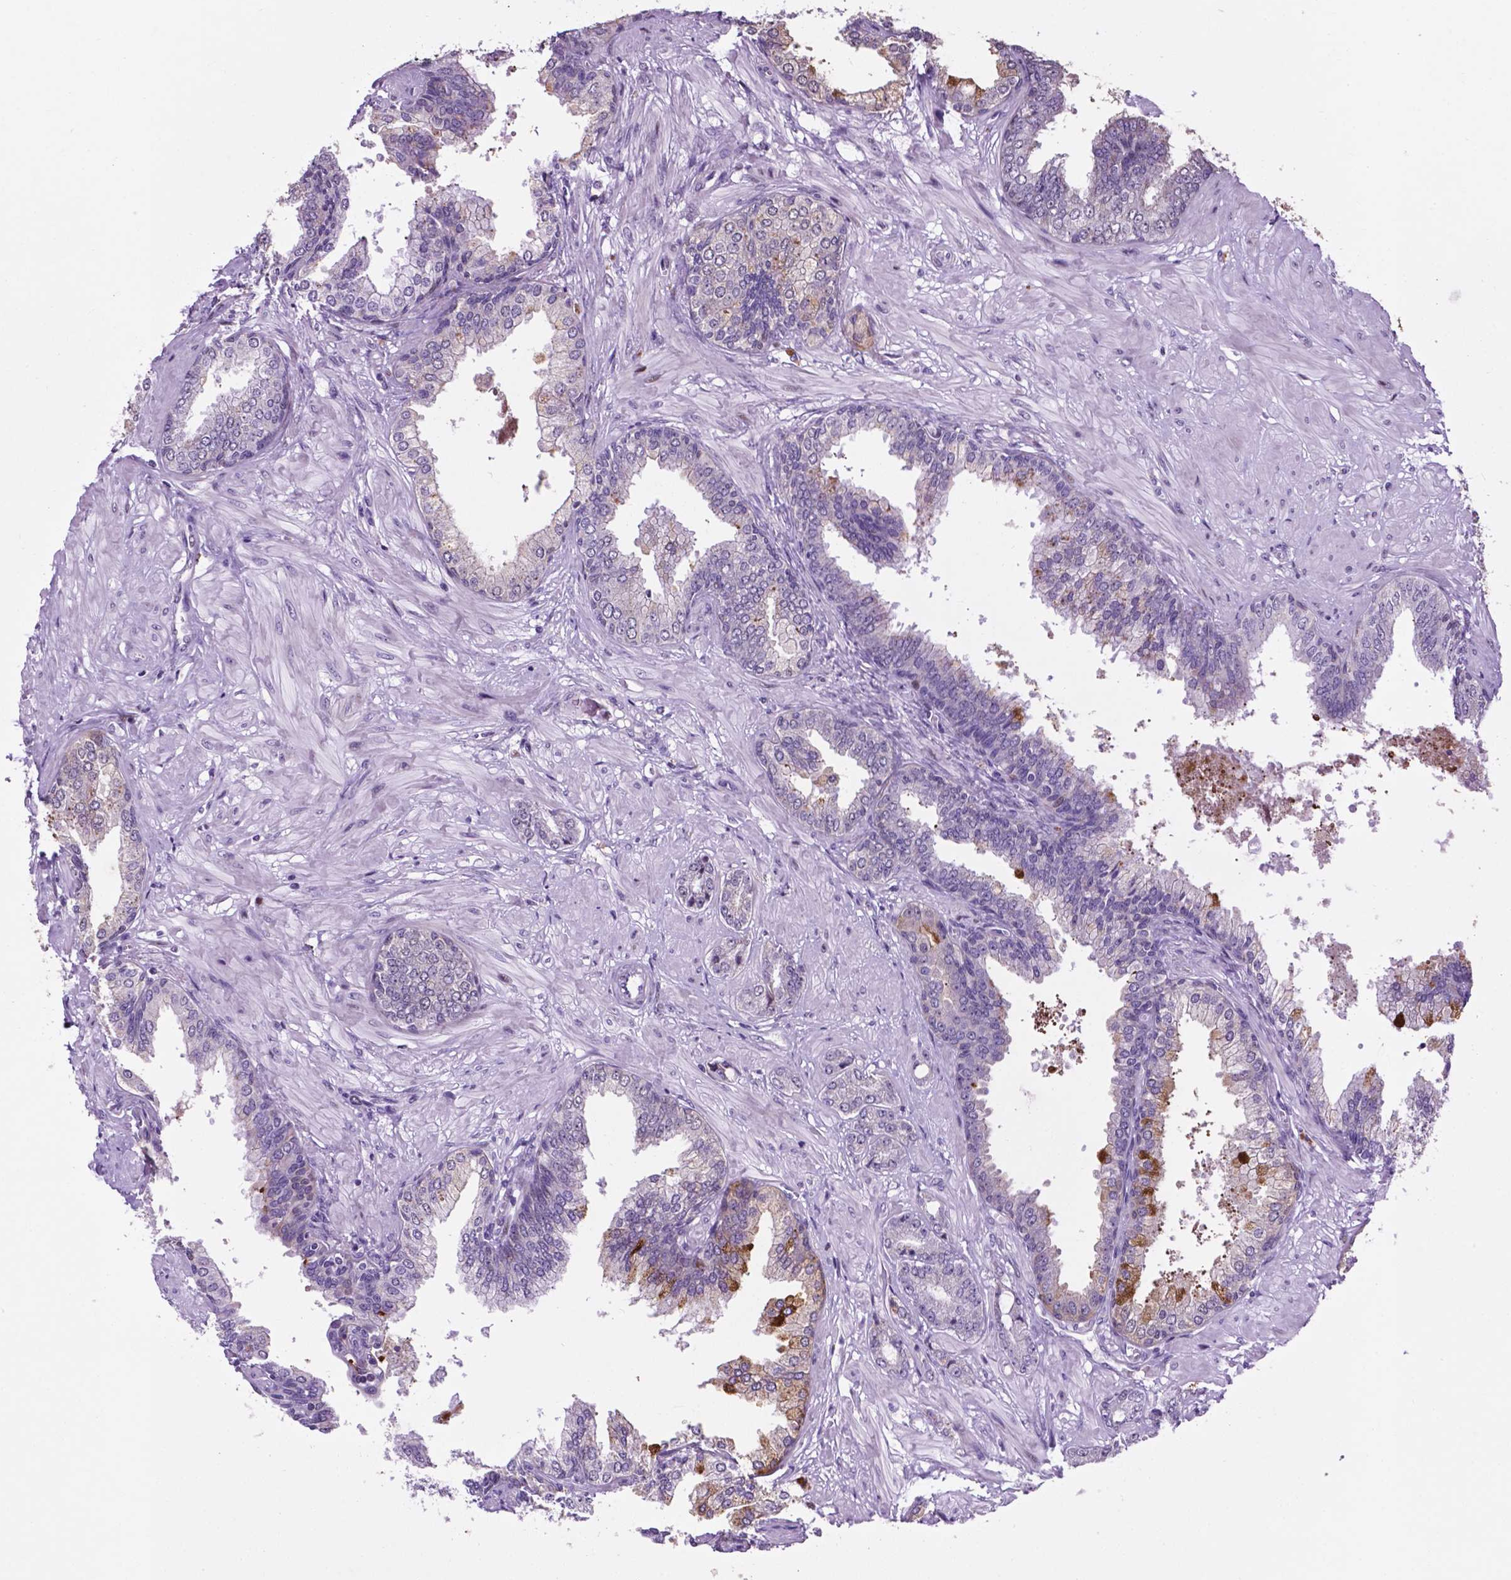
{"staining": {"intensity": "negative", "quantity": "none", "location": "none"}, "tissue": "prostate cancer", "cell_type": "Tumor cells", "image_type": "cancer", "snomed": [{"axis": "morphology", "description": "Adenocarcinoma, Low grade"}, {"axis": "topography", "description": "Prostate"}], "caption": "DAB (3,3'-diaminobenzidine) immunohistochemical staining of low-grade adenocarcinoma (prostate) exhibits no significant expression in tumor cells. (Immunohistochemistry (ihc), brightfield microscopy, high magnification).", "gene": "SMAD3", "patient": {"sex": "male", "age": 55}}